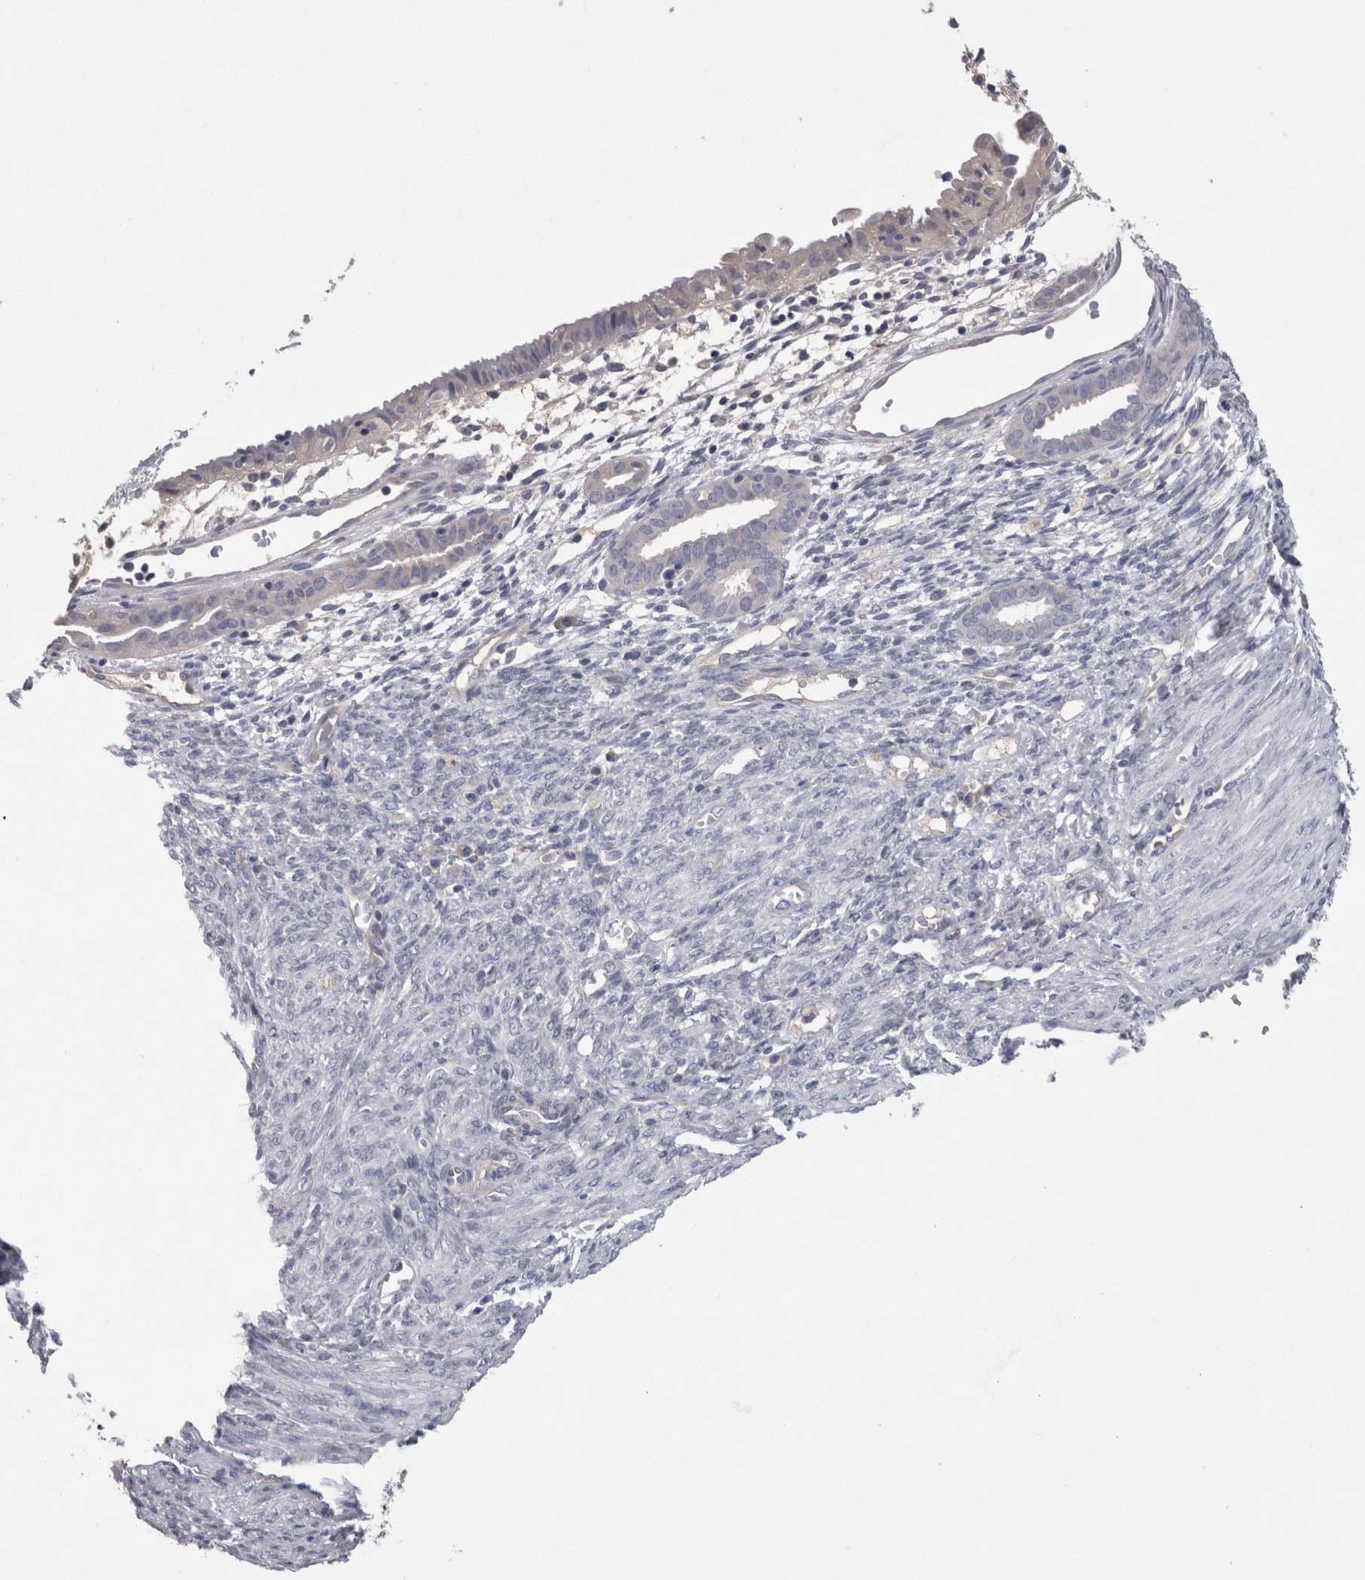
{"staining": {"intensity": "negative", "quantity": "none", "location": "none"}, "tissue": "cervical cancer", "cell_type": "Tumor cells", "image_type": "cancer", "snomed": [{"axis": "morphology", "description": "Normal tissue, NOS"}, {"axis": "morphology", "description": "Adenocarcinoma, NOS"}, {"axis": "topography", "description": "Cervix"}, {"axis": "topography", "description": "Endometrium"}], "caption": "Cervical adenocarcinoma stained for a protein using immunohistochemistry (IHC) reveals no staining tumor cells.", "gene": "PON3", "patient": {"sex": "female", "age": 86}}